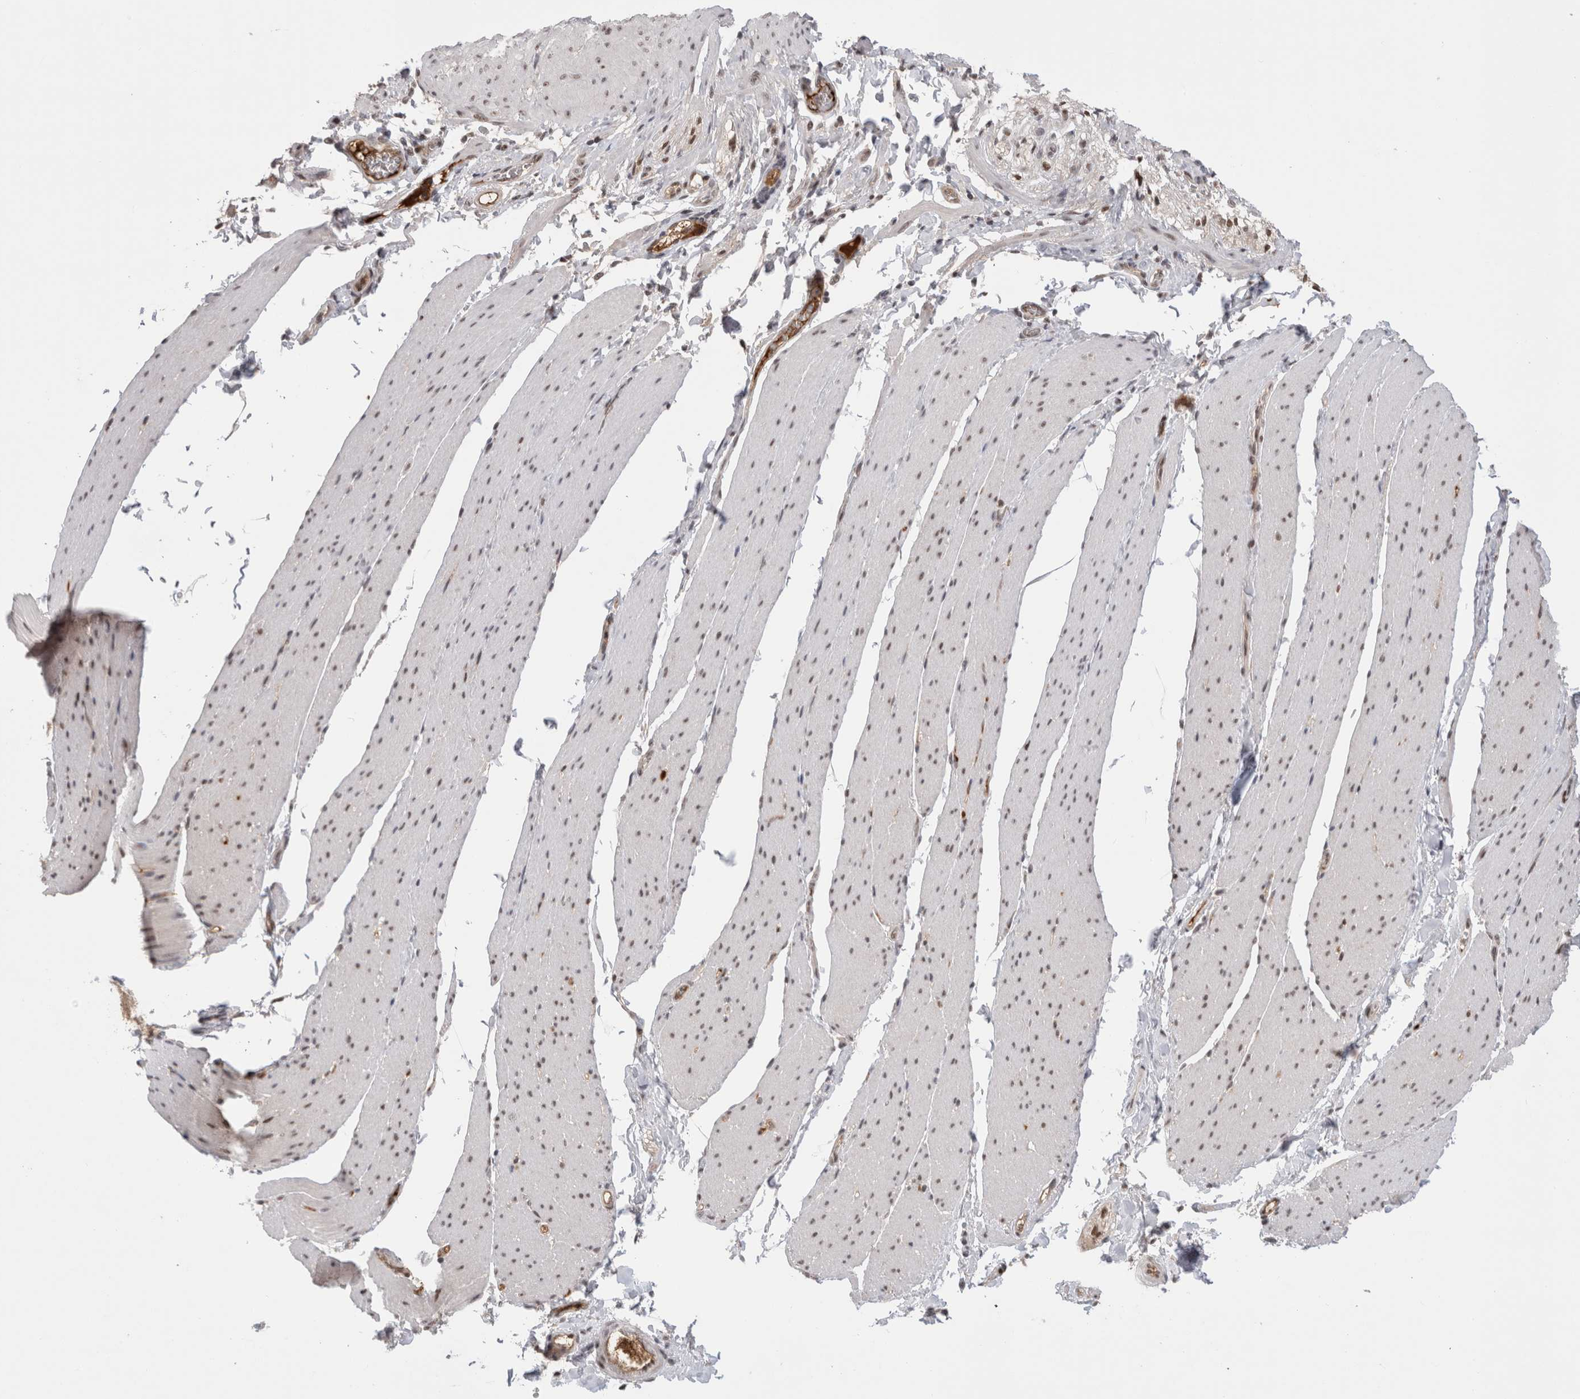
{"staining": {"intensity": "weak", "quantity": "25%-75%", "location": "nuclear"}, "tissue": "smooth muscle", "cell_type": "Smooth muscle cells", "image_type": "normal", "snomed": [{"axis": "morphology", "description": "Normal tissue, NOS"}, {"axis": "topography", "description": "Smooth muscle"}, {"axis": "topography", "description": "Small intestine"}], "caption": "DAB immunohistochemical staining of normal human smooth muscle exhibits weak nuclear protein expression in approximately 25%-75% of smooth muscle cells. (brown staining indicates protein expression, while blue staining denotes nuclei).", "gene": "ZNF24", "patient": {"sex": "female", "age": 84}}